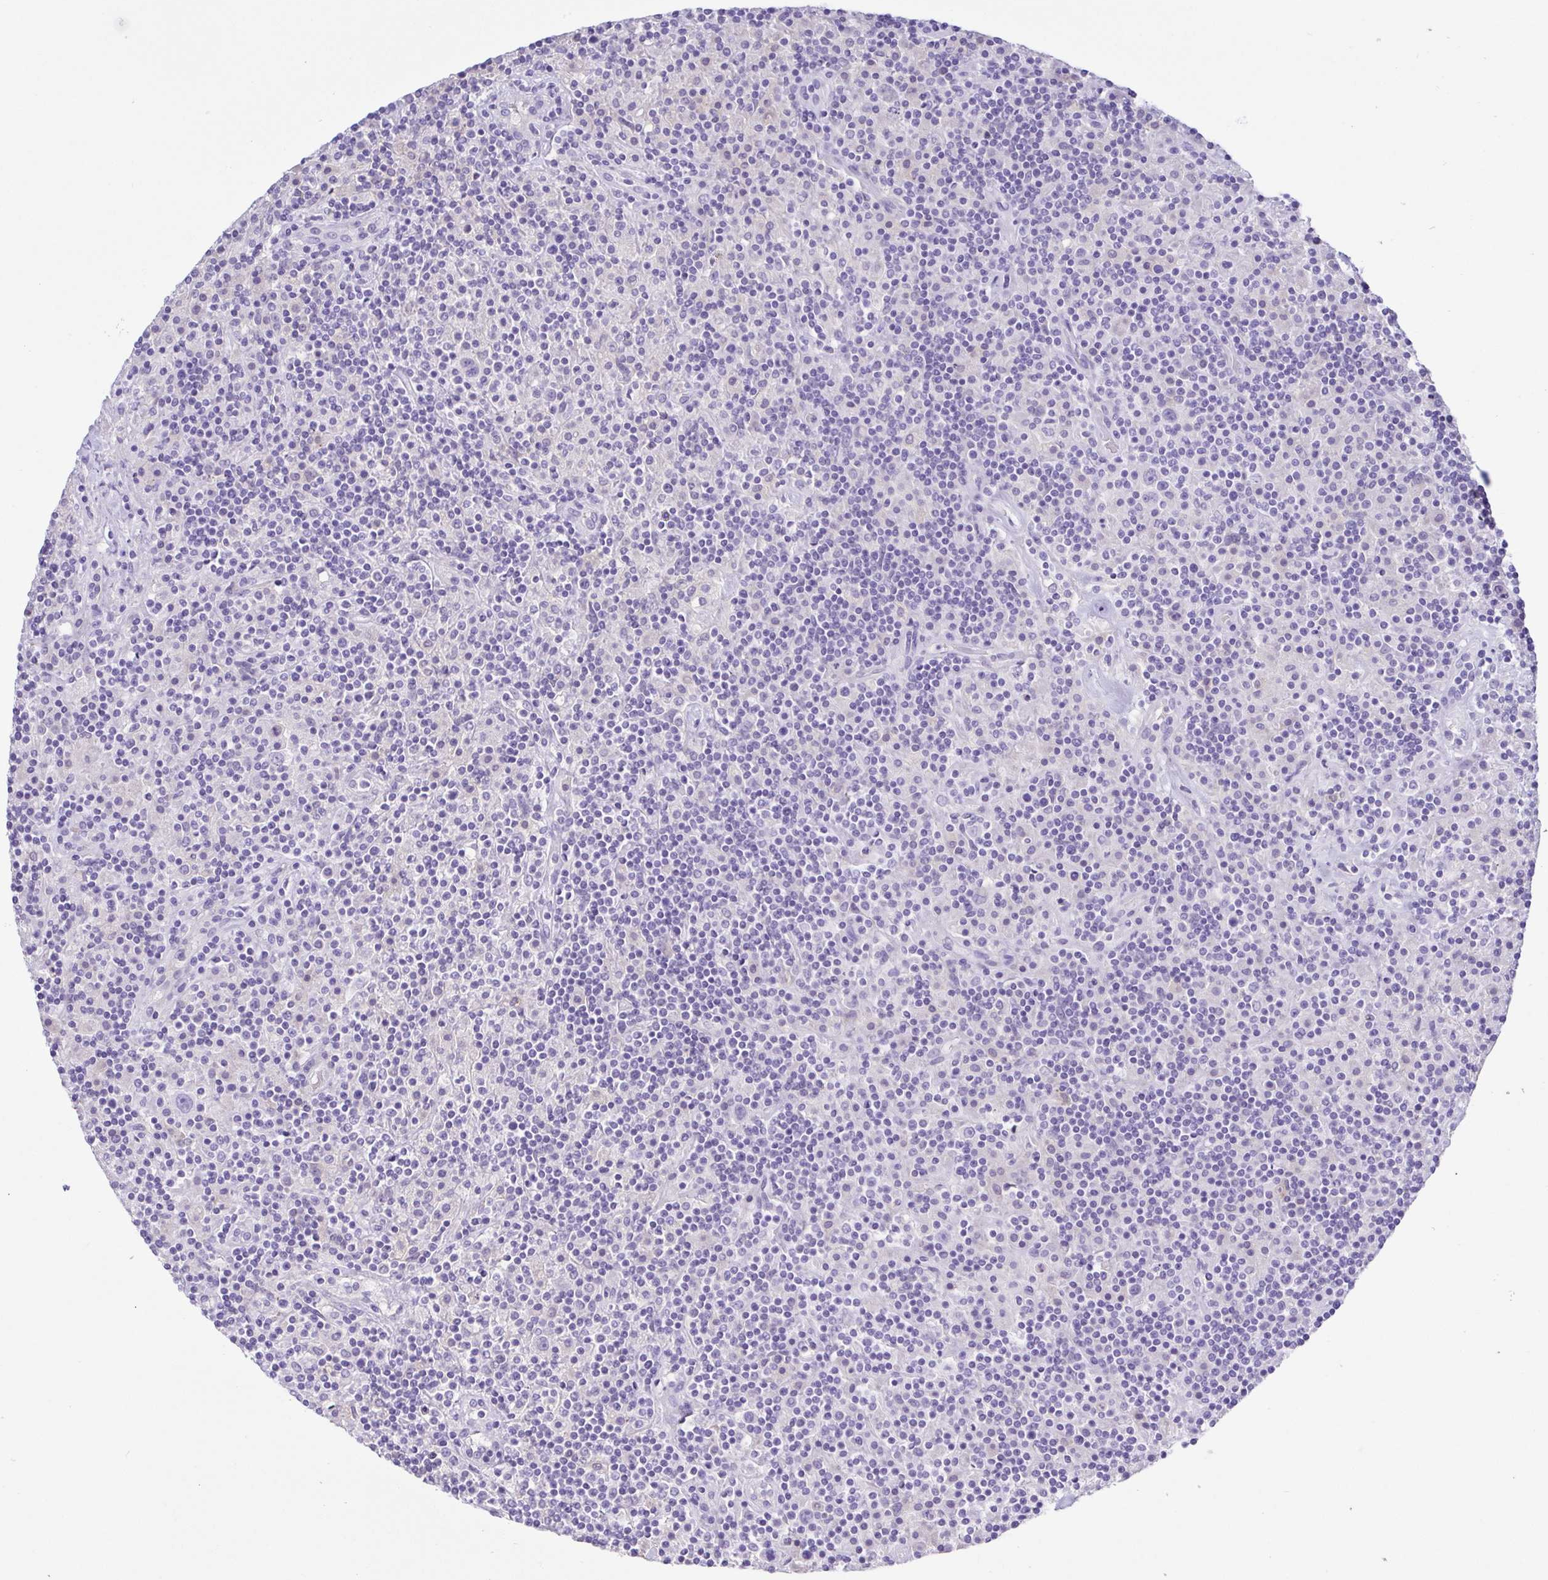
{"staining": {"intensity": "negative", "quantity": "none", "location": "none"}, "tissue": "lymphoma", "cell_type": "Tumor cells", "image_type": "cancer", "snomed": [{"axis": "morphology", "description": "Hodgkin's disease, NOS"}, {"axis": "topography", "description": "Lymph node"}], "caption": "This is an immunohistochemistry photomicrograph of human Hodgkin's disease. There is no expression in tumor cells.", "gene": "A1BG", "patient": {"sex": "male", "age": 70}}